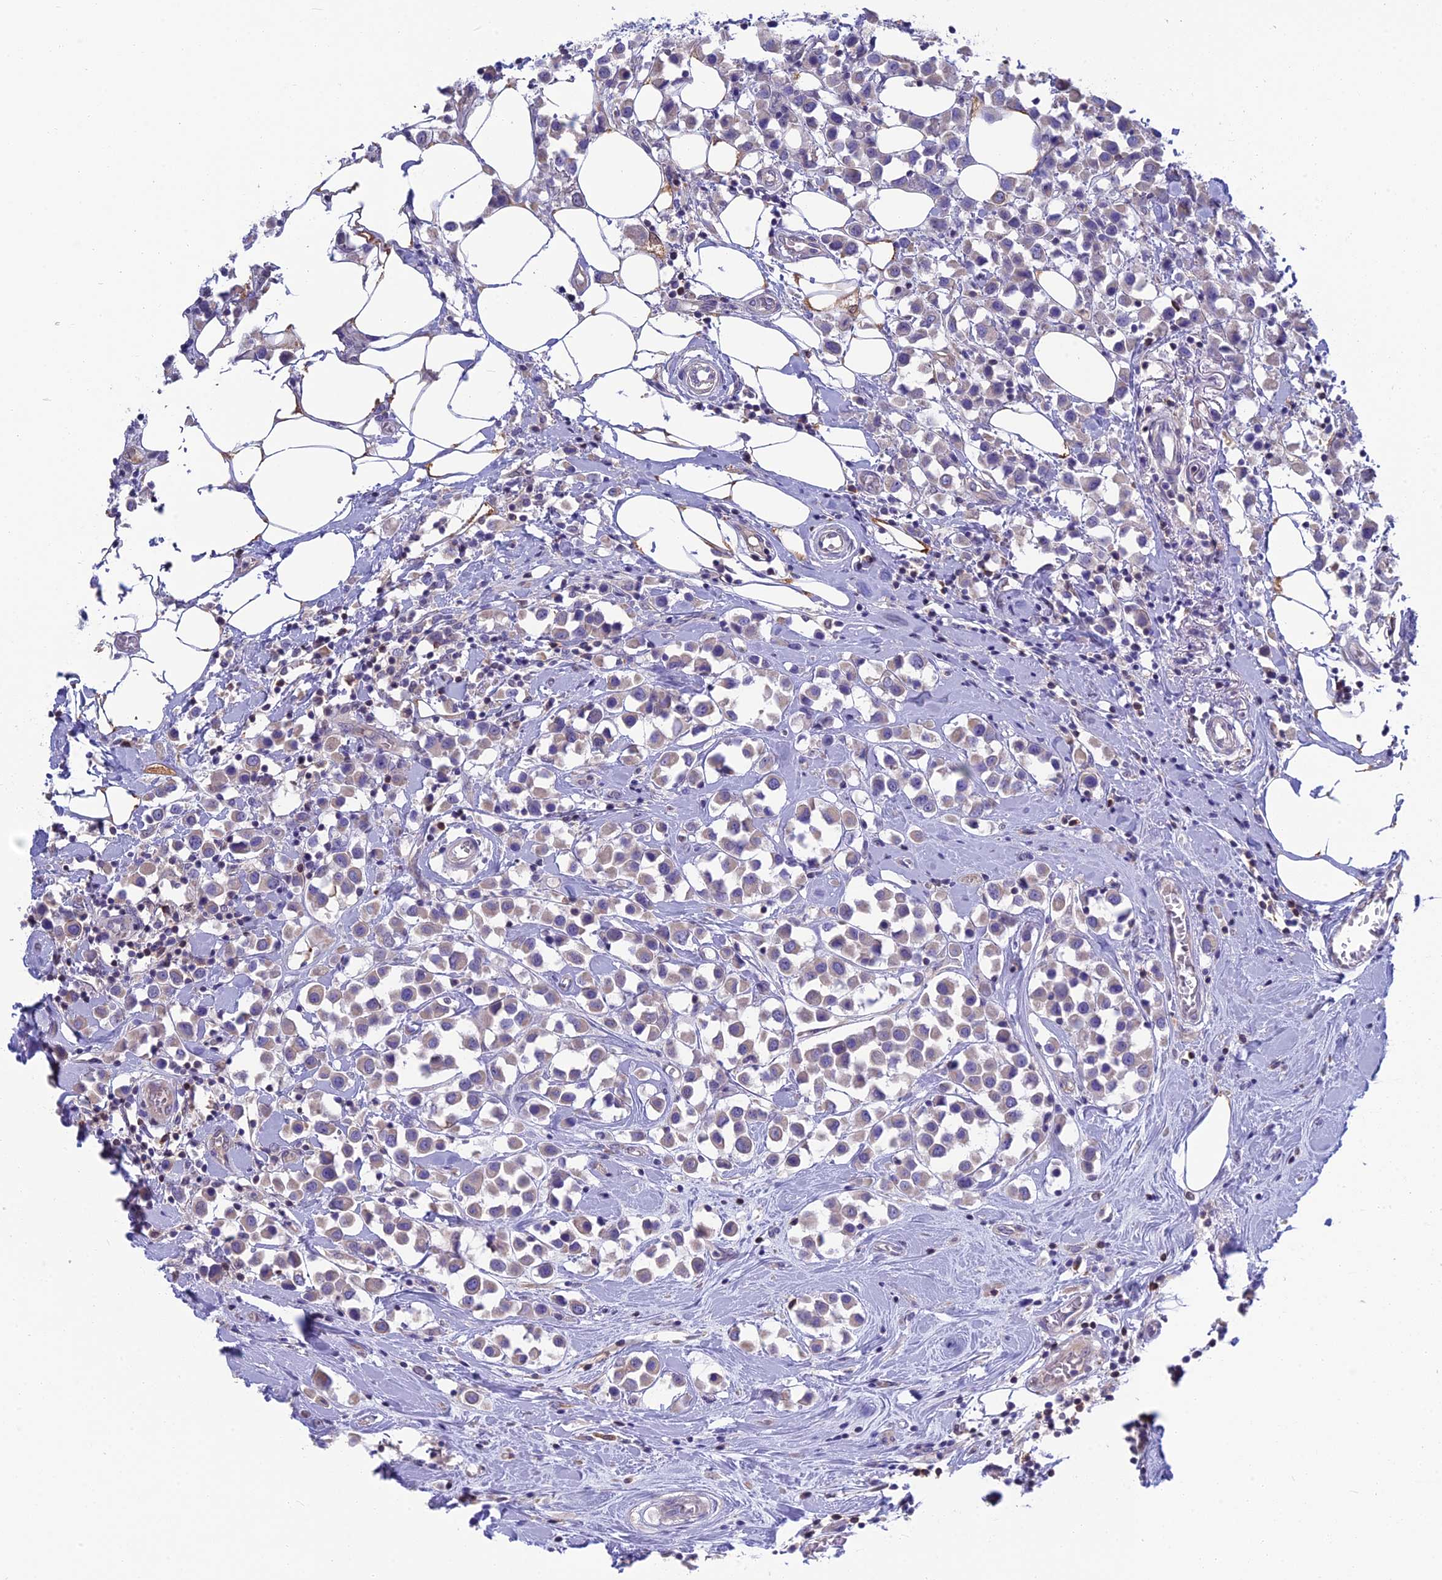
{"staining": {"intensity": "negative", "quantity": "none", "location": "none"}, "tissue": "breast cancer", "cell_type": "Tumor cells", "image_type": "cancer", "snomed": [{"axis": "morphology", "description": "Duct carcinoma"}, {"axis": "topography", "description": "Breast"}], "caption": "Immunohistochemical staining of infiltrating ductal carcinoma (breast) displays no significant positivity in tumor cells. The staining was performed using DAB (3,3'-diaminobenzidine) to visualize the protein expression in brown, while the nuclei were stained in blue with hematoxylin (Magnification: 20x).", "gene": "SNAP91", "patient": {"sex": "female", "age": 61}}